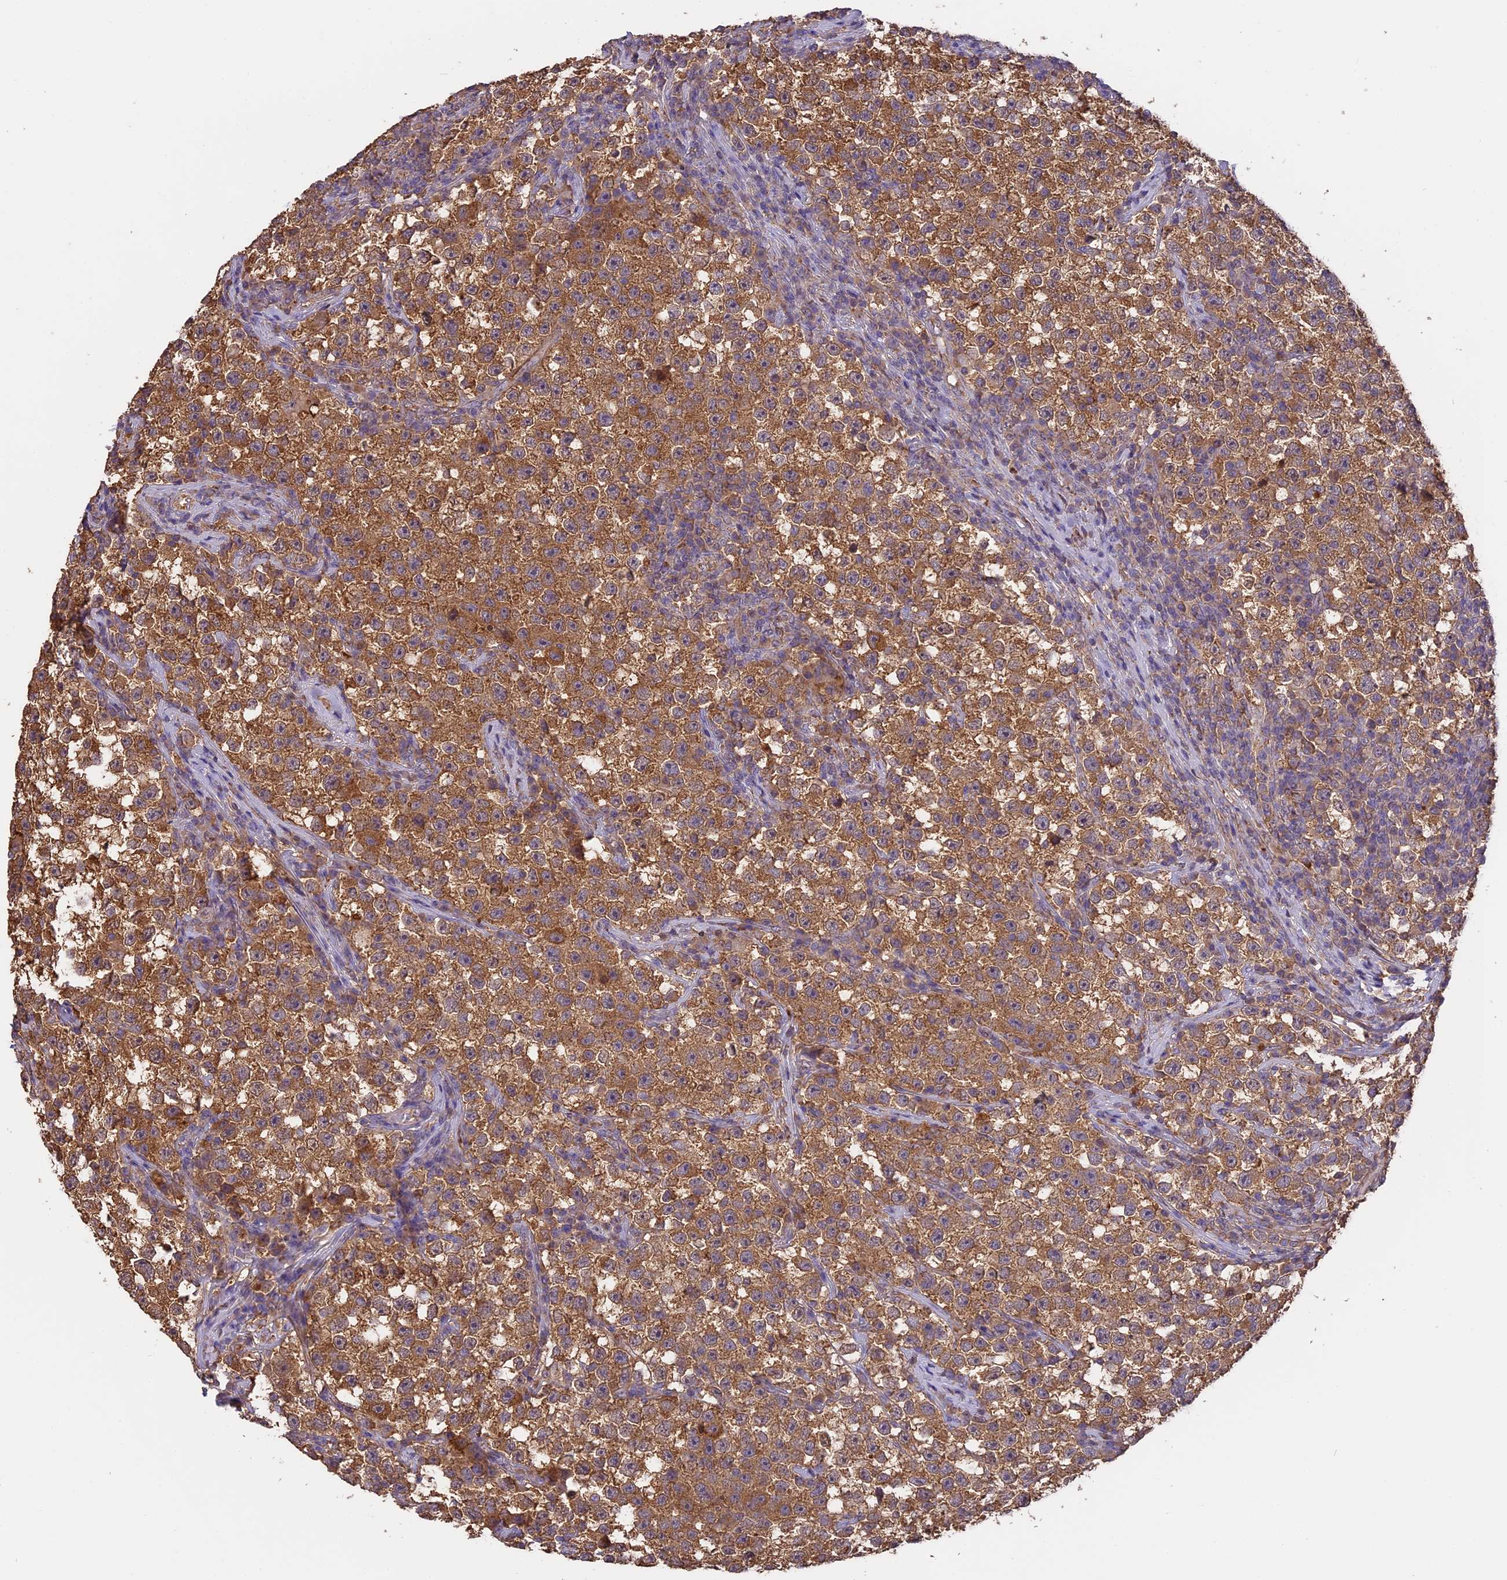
{"staining": {"intensity": "moderate", "quantity": ">75%", "location": "cytoplasmic/membranous"}, "tissue": "testis cancer", "cell_type": "Tumor cells", "image_type": "cancer", "snomed": [{"axis": "morphology", "description": "Seminoma, NOS"}, {"axis": "topography", "description": "Testis"}], "caption": "High-magnification brightfield microscopy of testis seminoma stained with DAB (brown) and counterstained with hematoxylin (blue). tumor cells exhibit moderate cytoplasmic/membranous staining is appreciated in approximately>75% of cells.", "gene": "ARHGAP19", "patient": {"sex": "male", "age": 22}}